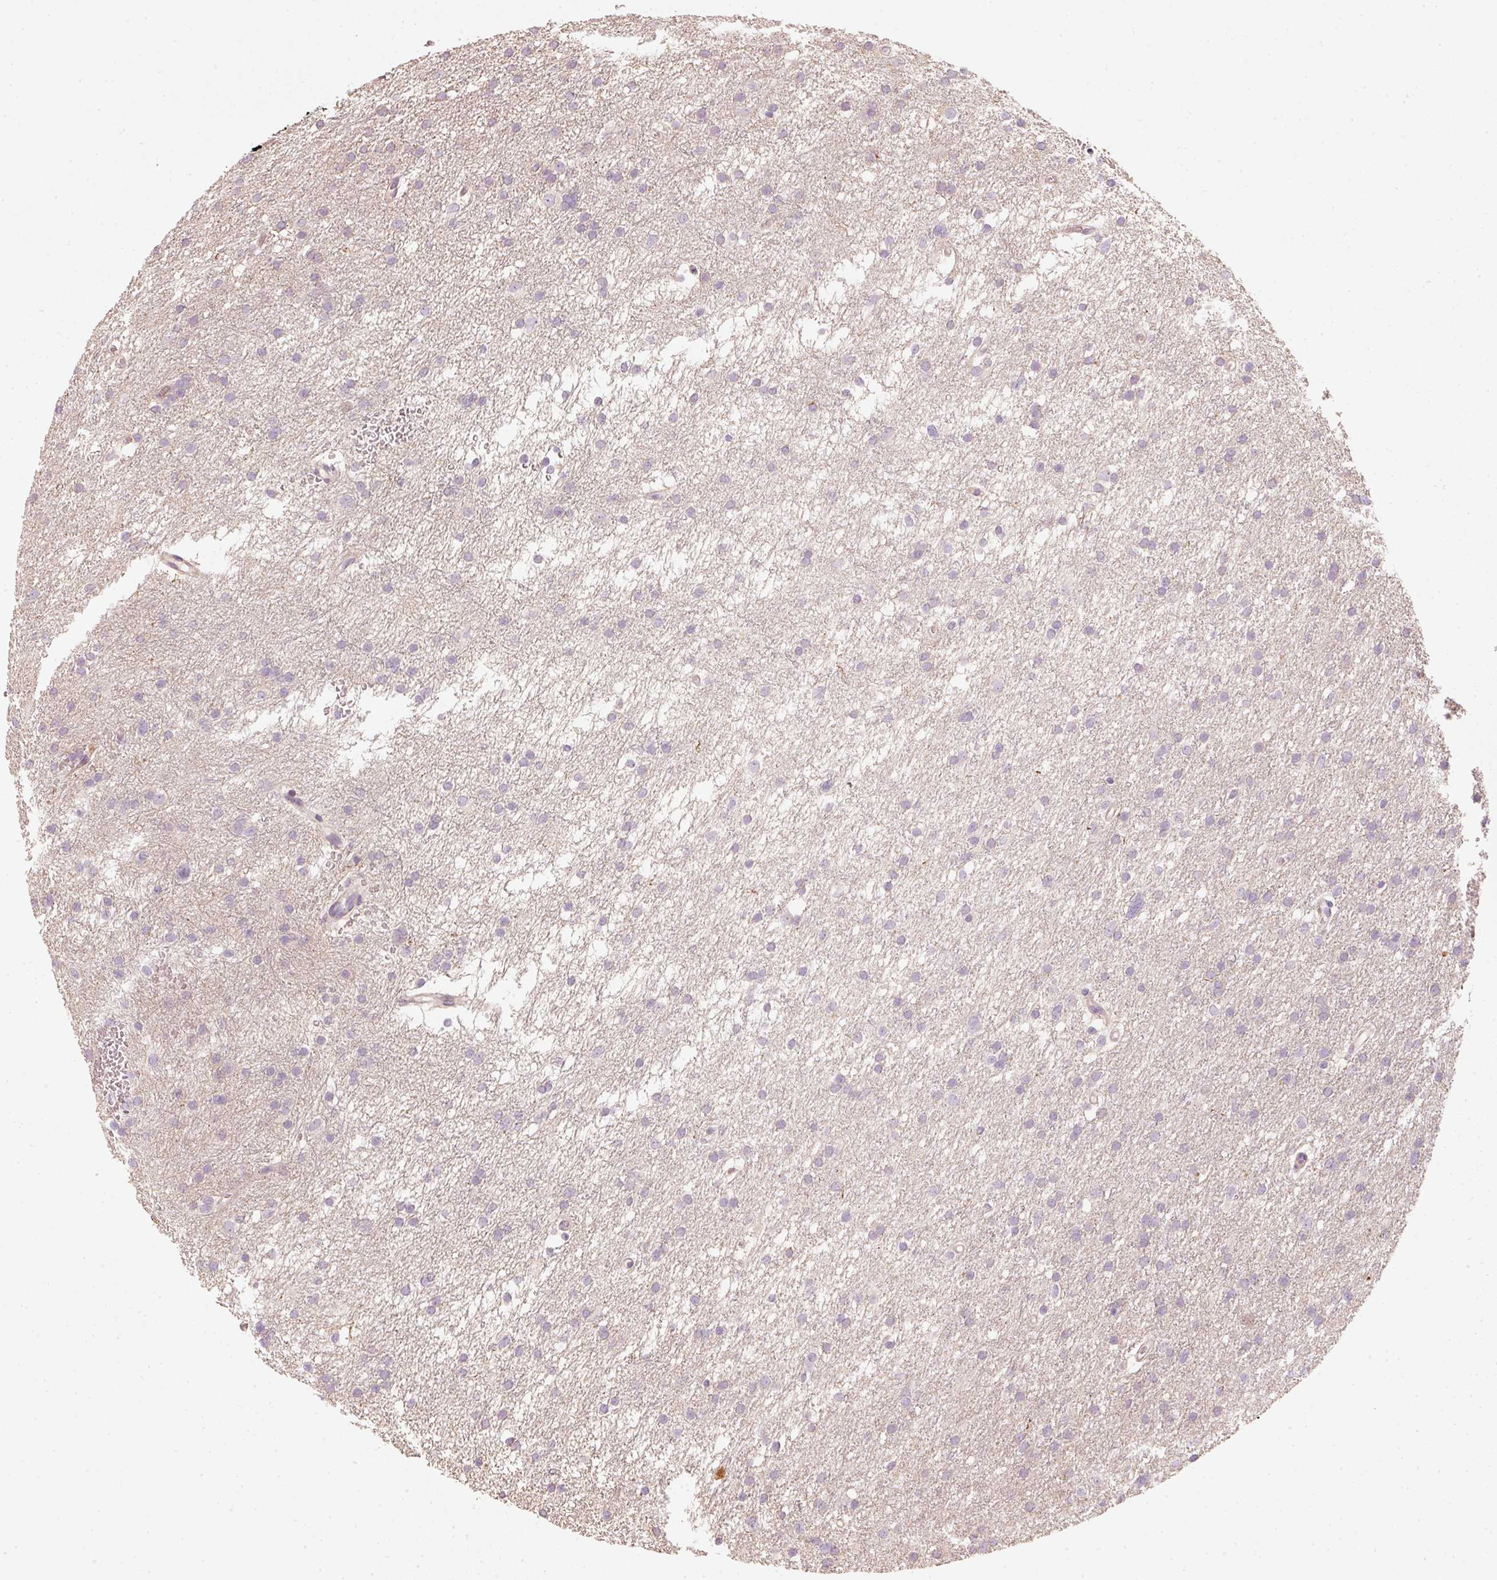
{"staining": {"intensity": "negative", "quantity": "none", "location": "none"}, "tissue": "glioma", "cell_type": "Tumor cells", "image_type": "cancer", "snomed": [{"axis": "morphology", "description": "Glioma, malignant, High grade"}, {"axis": "topography", "description": "Cerebral cortex"}], "caption": "Immunohistochemistry (IHC) of human malignant high-grade glioma exhibits no staining in tumor cells.", "gene": "TREX2", "patient": {"sex": "female", "age": 36}}